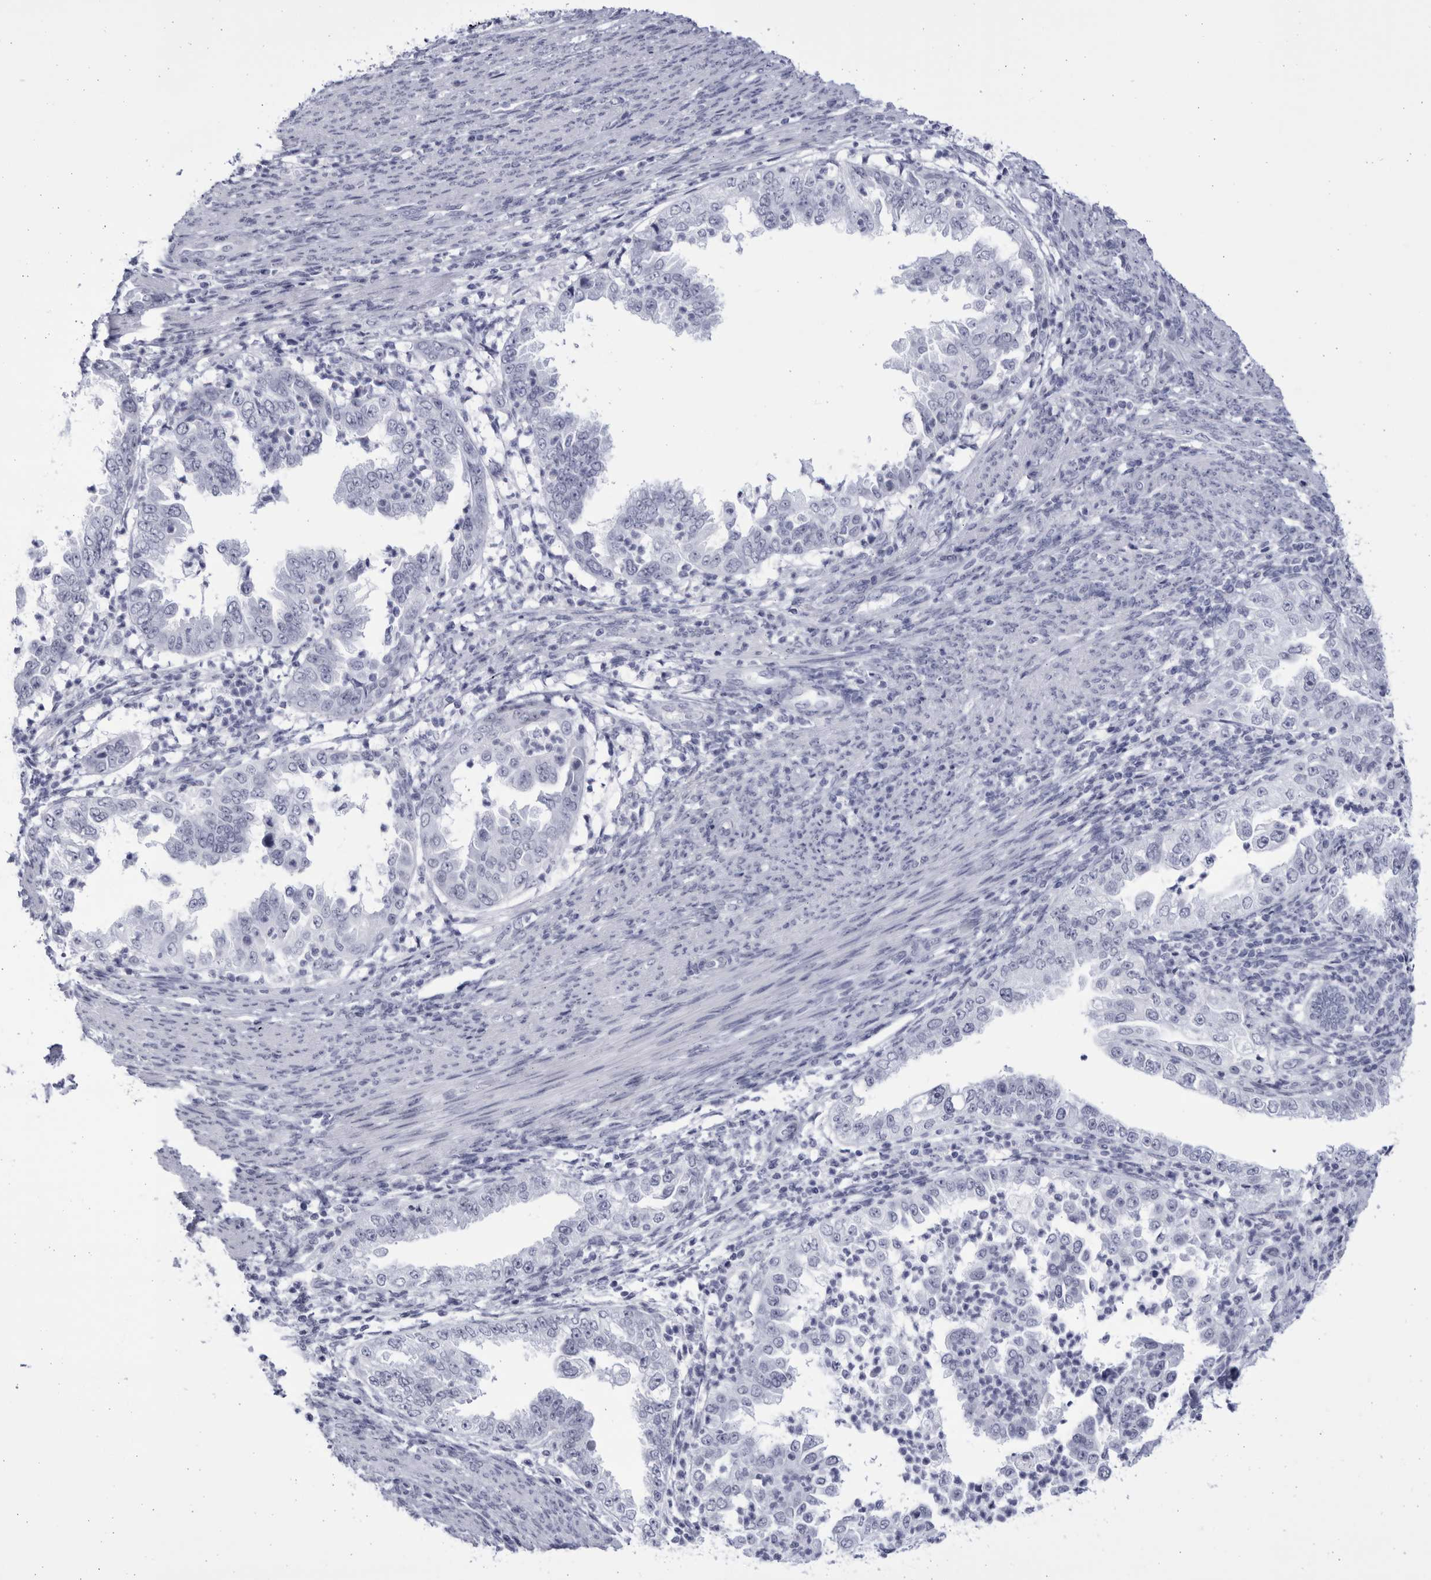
{"staining": {"intensity": "negative", "quantity": "none", "location": "none"}, "tissue": "endometrial cancer", "cell_type": "Tumor cells", "image_type": "cancer", "snomed": [{"axis": "morphology", "description": "Adenocarcinoma, NOS"}, {"axis": "topography", "description": "Endometrium"}], "caption": "Adenocarcinoma (endometrial) stained for a protein using IHC displays no positivity tumor cells.", "gene": "CCDC181", "patient": {"sex": "female", "age": 85}}